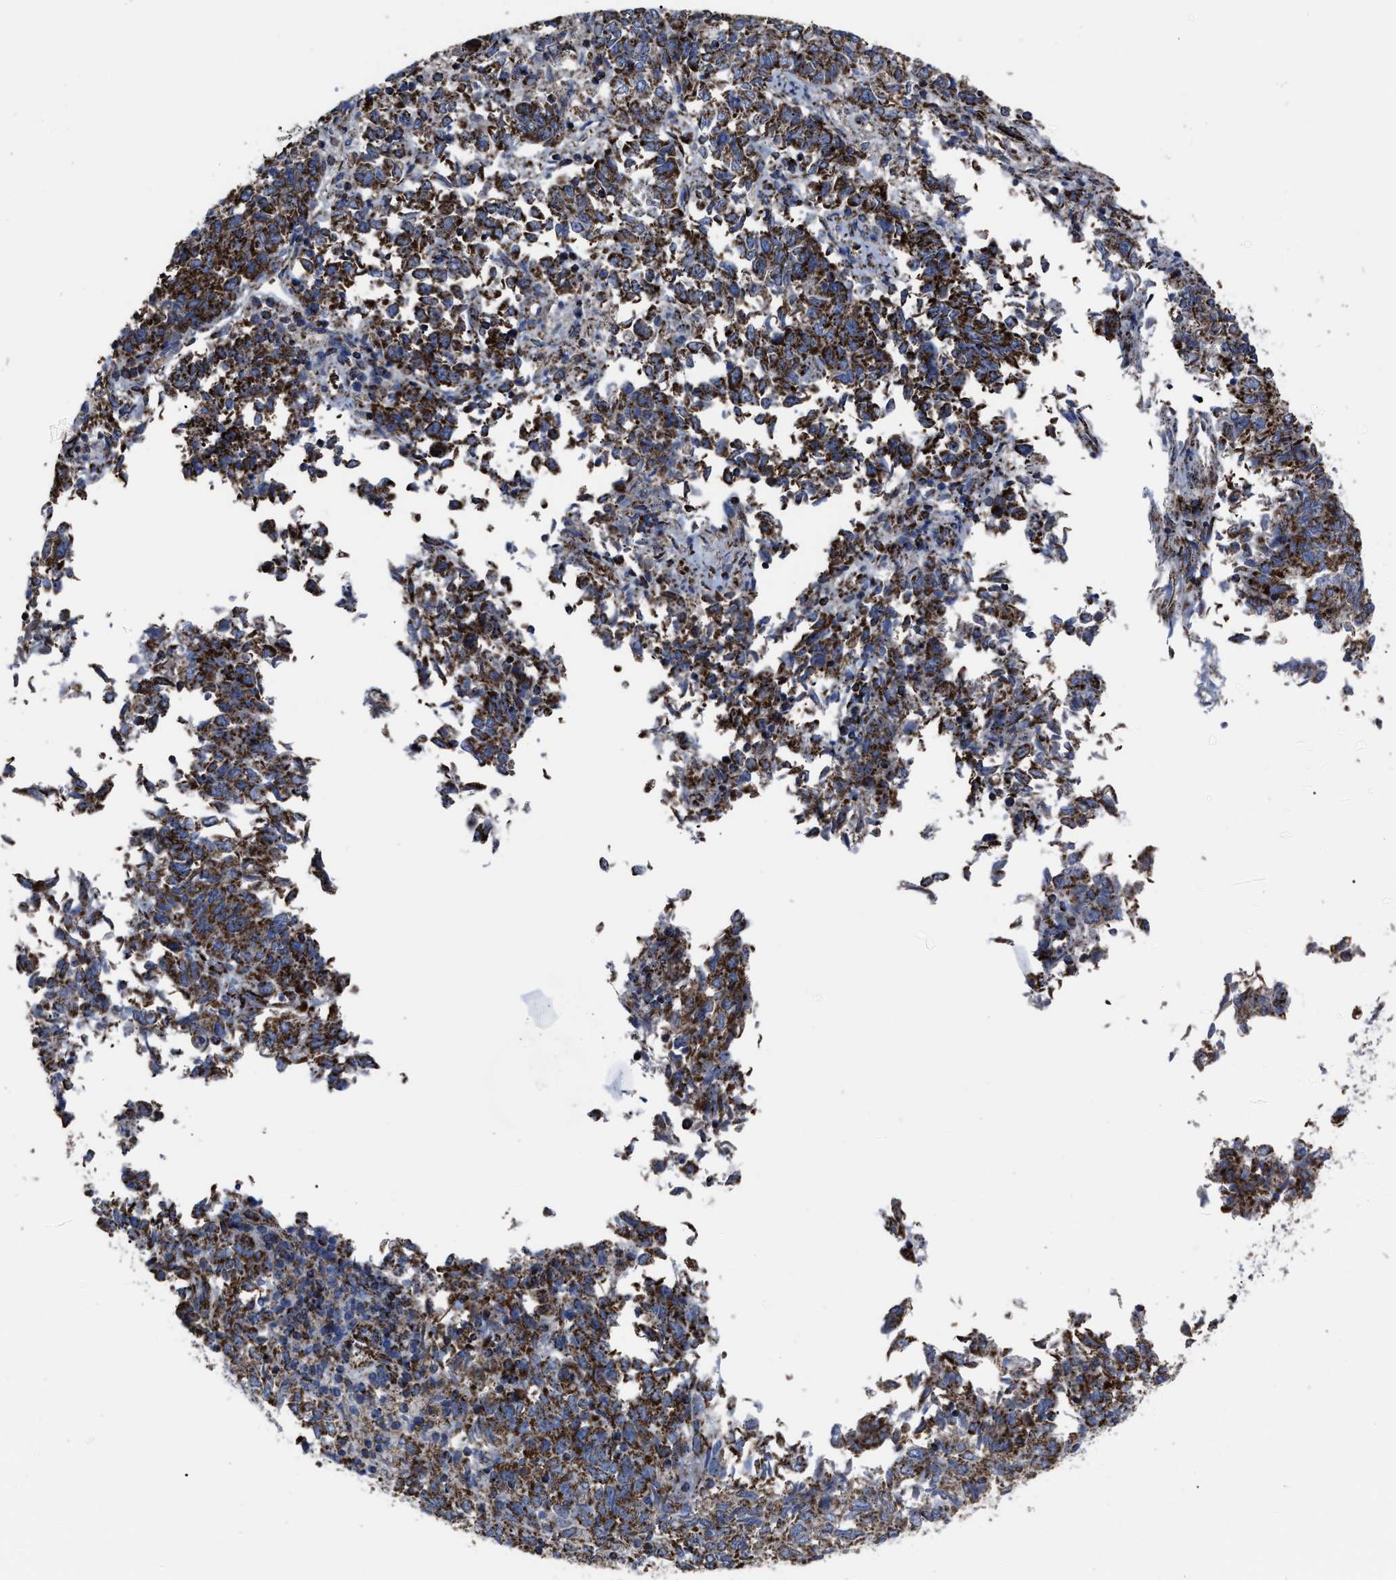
{"staining": {"intensity": "strong", "quantity": ">75%", "location": "cytoplasmic/membranous"}, "tissue": "endometrial cancer", "cell_type": "Tumor cells", "image_type": "cancer", "snomed": [{"axis": "morphology", "description": "Adenocarcinoma, NOS"}, {"axis": "topography", "description": "Endometrium"}], "caption": "Endometrial adenocarcinoma stained with a brown dye displays strong cytoplasmic/membranous positive positivity in approximately >75% of tumor cells.", "gene": "NDUFV3", "patient": {"sex": "female", "age": 80}}